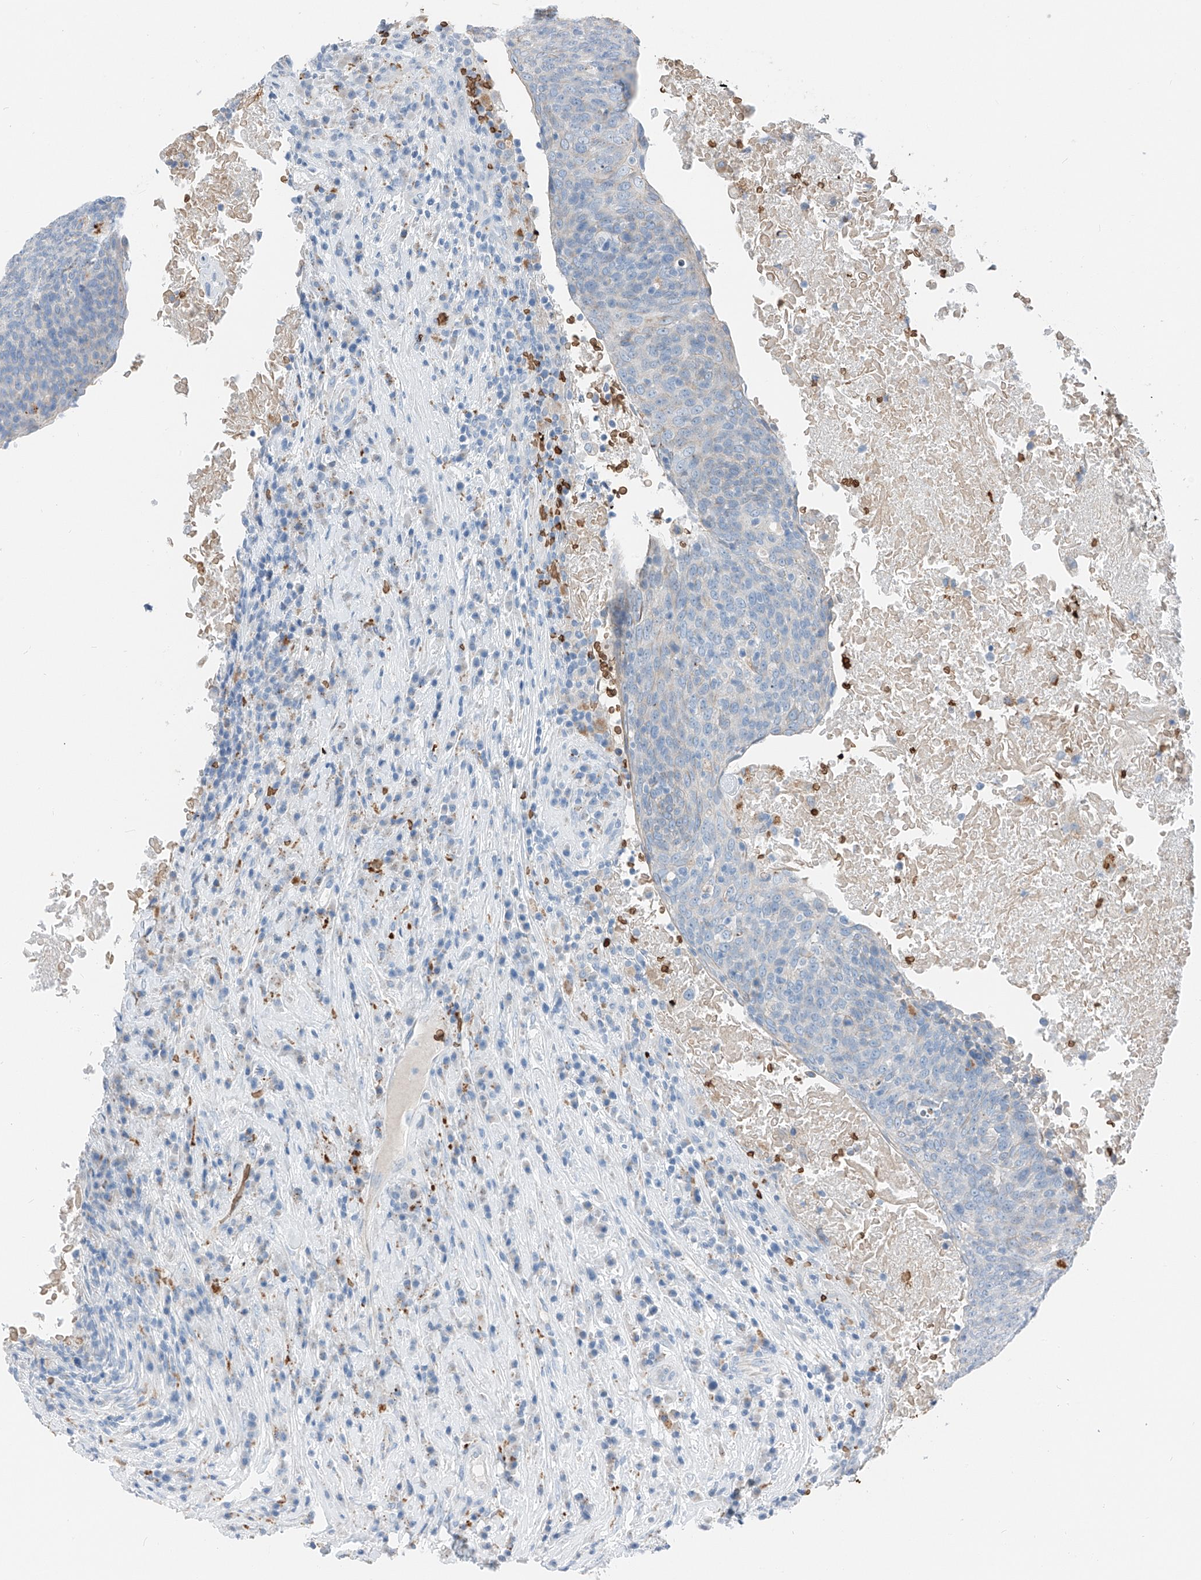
{"staining": {"intensity": "negative", "quantity": "none", "location": "none"}, "tissue": "head and neck cancer", "cell_type": "Tumor cells", "image_type": "cancer", "snomed": [{"axis": "morphology", "description": "Squamous cell carcinoma, NOS"}, {"axis": "morphology", "description": "Squamous cell carcinoma, metastatic, NOS"}, {"axis": "topography", "description": "Lymph node"}, {"axis": "topography", "description": "Head-Neck"}], "caption": "Immunohistochemical staining of head and neck cancer (metastatic squamous cell carcinoma) demonstrates no significant expression in tumor cells.", "gene": "PRSS23", "patient": {"sex": "male", "age": 62}}